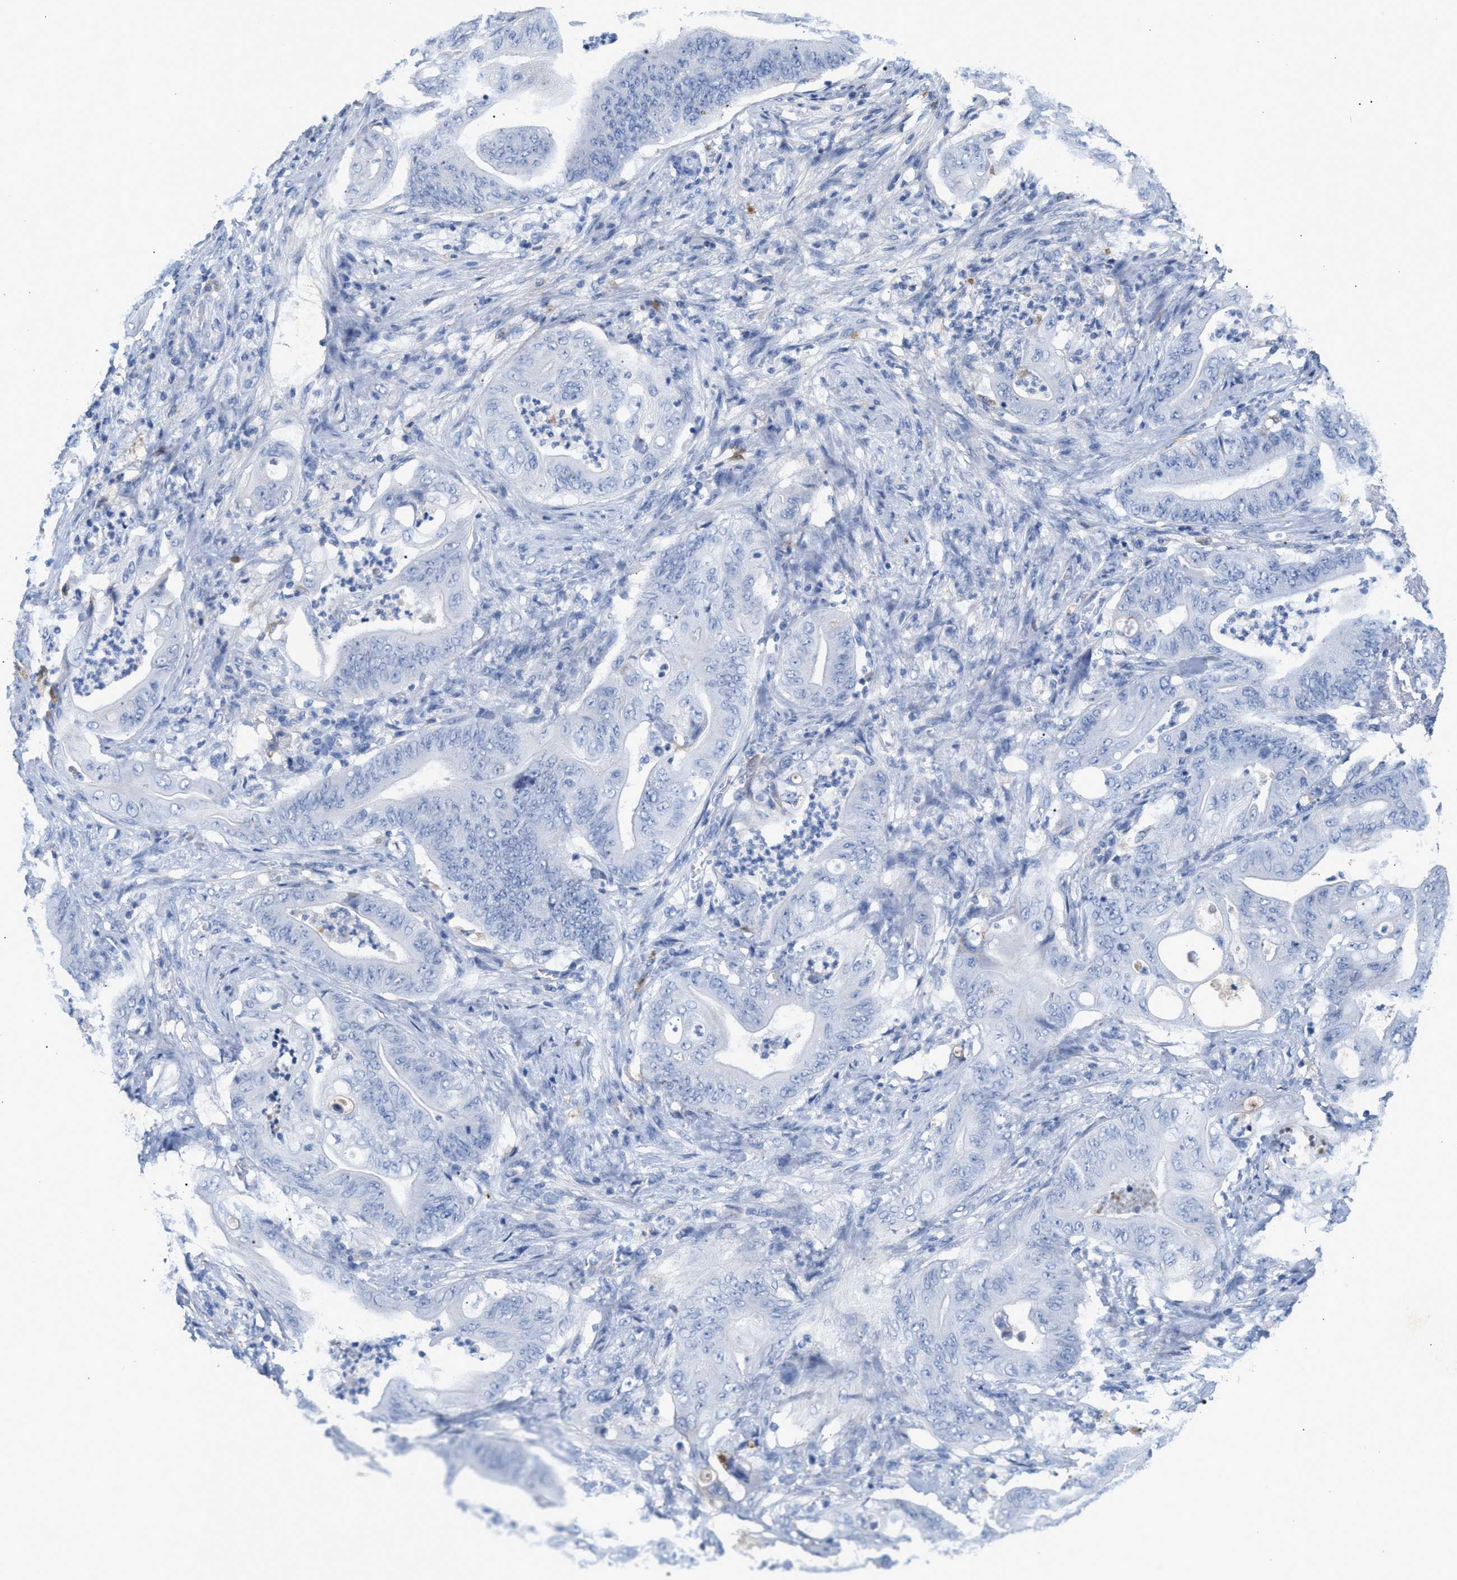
{"staining": {"intensity": "negative", "quantity": "none", "location": "none"}, "tissue": "stomach cancer", "cell_type": "Tumor cells", "image_type": "cancer", "snomed": [{"axis": "morphology", "description": "Adenocarcinoma, NOS"}, {"axis": "topography", "description": "Stomach"}], "caption": "There is no significant positivity in tumor cells of stomach cancer.", "gene": "APOH", "patient": {"sex": "female", "age": 73}}